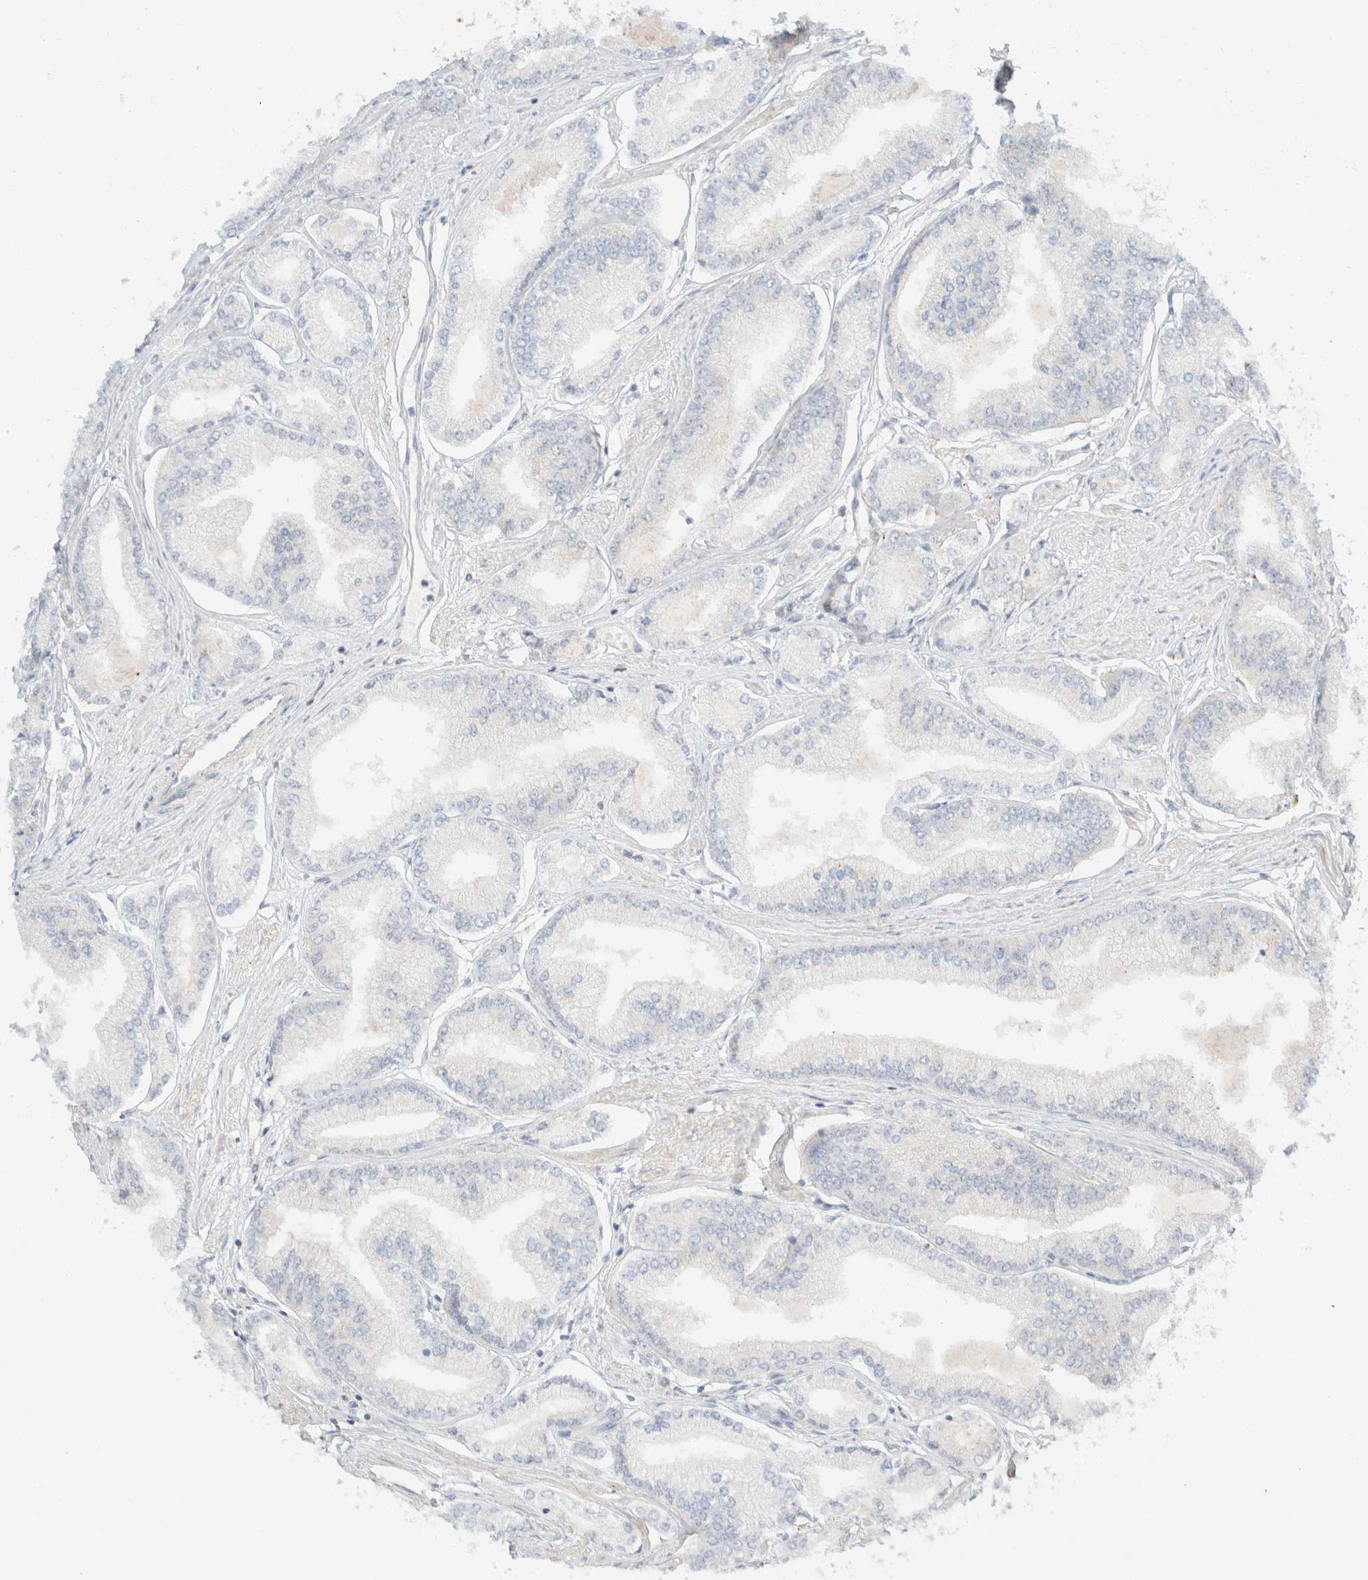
{"staining": {"intensity": "negative", "quantity": "none", "location": "none"}, "tissue": "prostate cancer", "cell_type": "Tumor cells", "image_type": "cancer", "snomed": [{"axis": "morphology", "description": "Adenocarcinoma, Low grade"}, {"axis": "topography", "description": "Prostate"}], "caption": "The micrograph demonstrates no staining of tumor cells in prostate low-grade adenocarcinoma.", "gene": "SH3GLB2", "patient": {"sex": "male", "age": 52}}